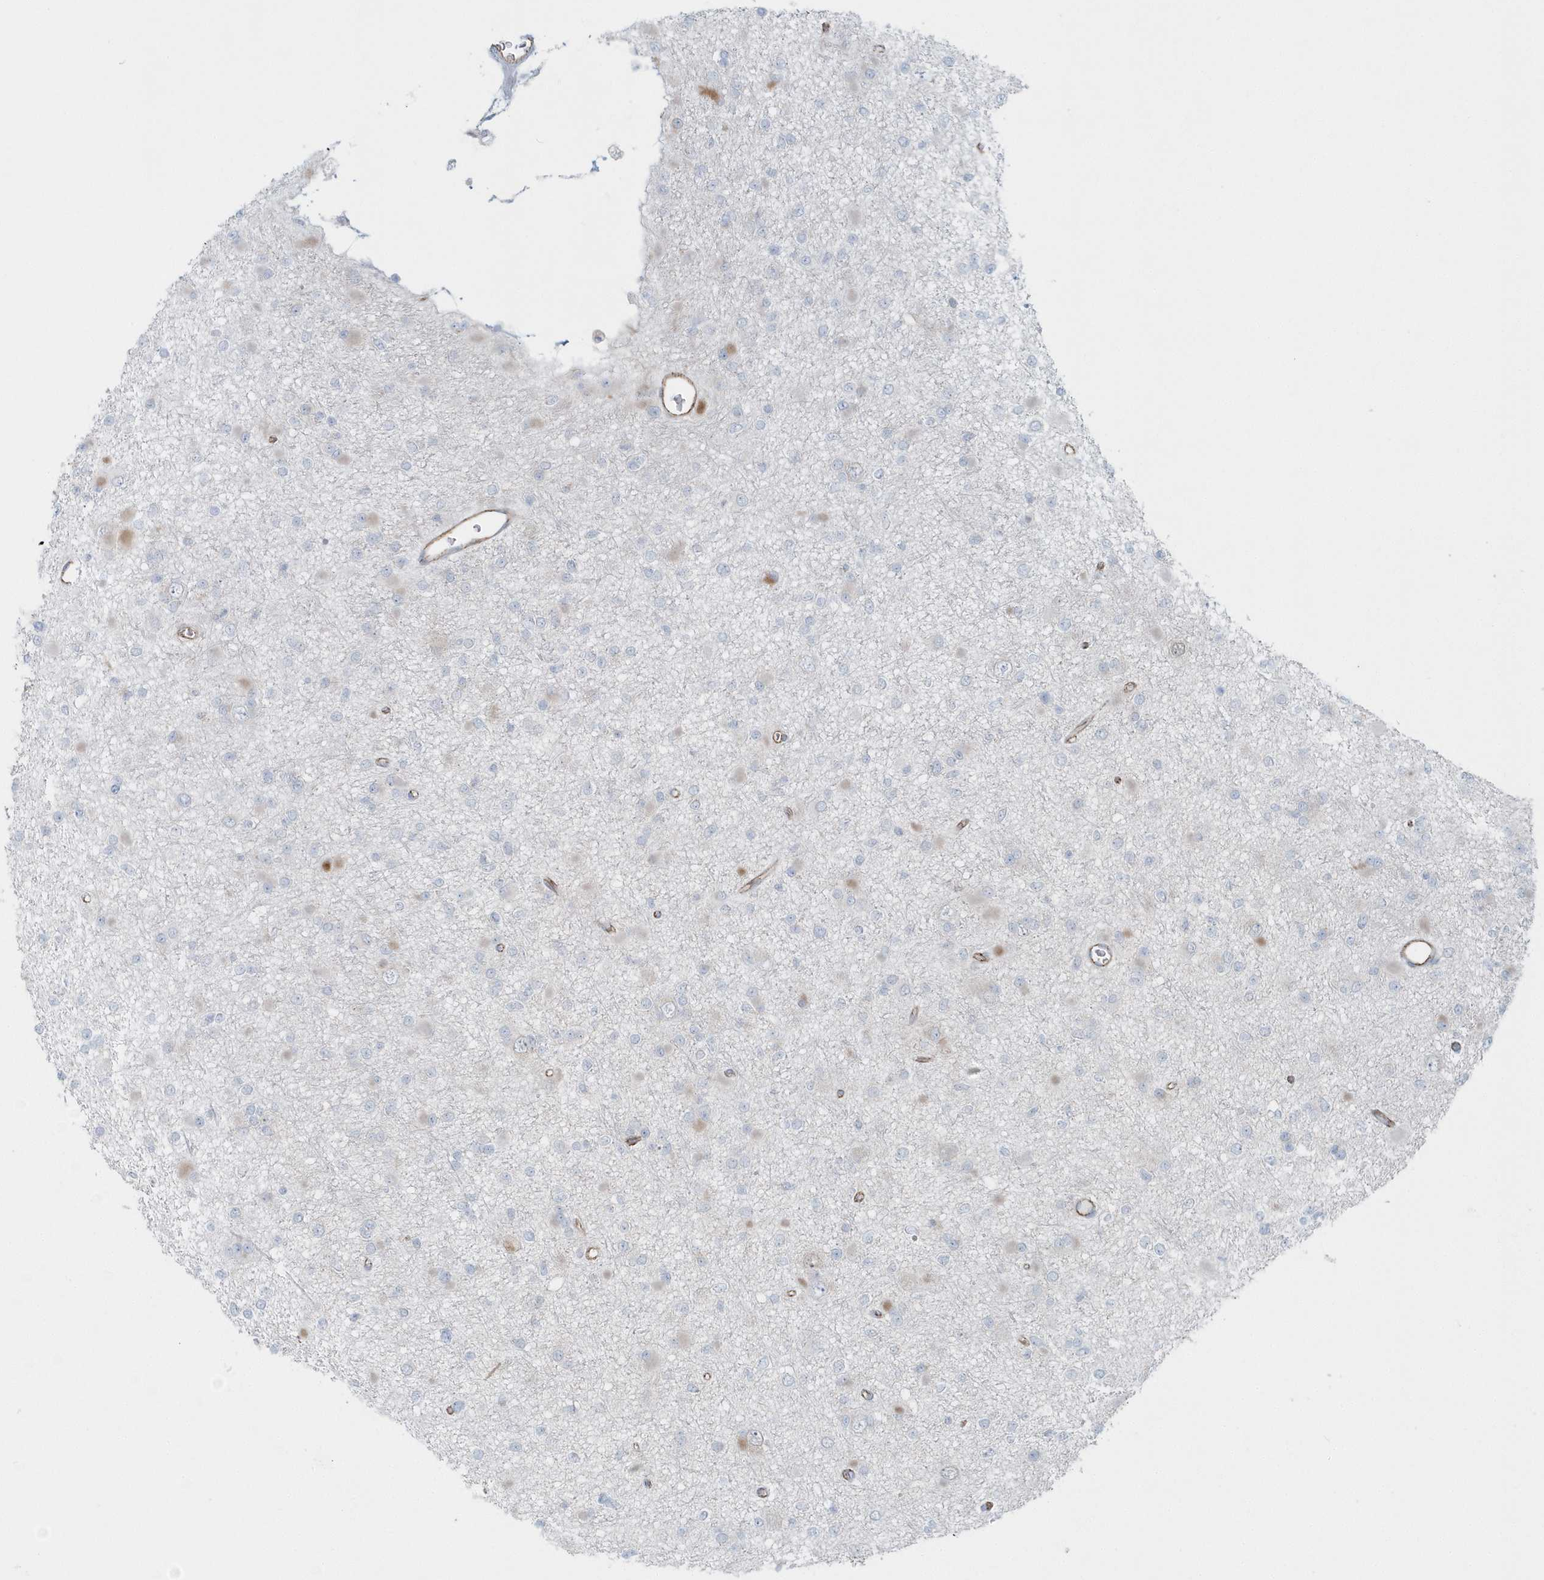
{"staining": {"intensity": "negative", "quantity": "none", "location": "none"}, "tissue": "glioma", "cell_type": "Tumor cells", "image_type": "cancer", "snomed": [{"axis": "morphology", "description": "Glioma, malignant, Low grade"}, {"axis": "topography", "description": "Brain"}], "caption": "Histopathology image shows no protein staining in tumor cells of glioma tissue.", "gene": "GPR152", "patient": {"sex": "female", "age": 22}}